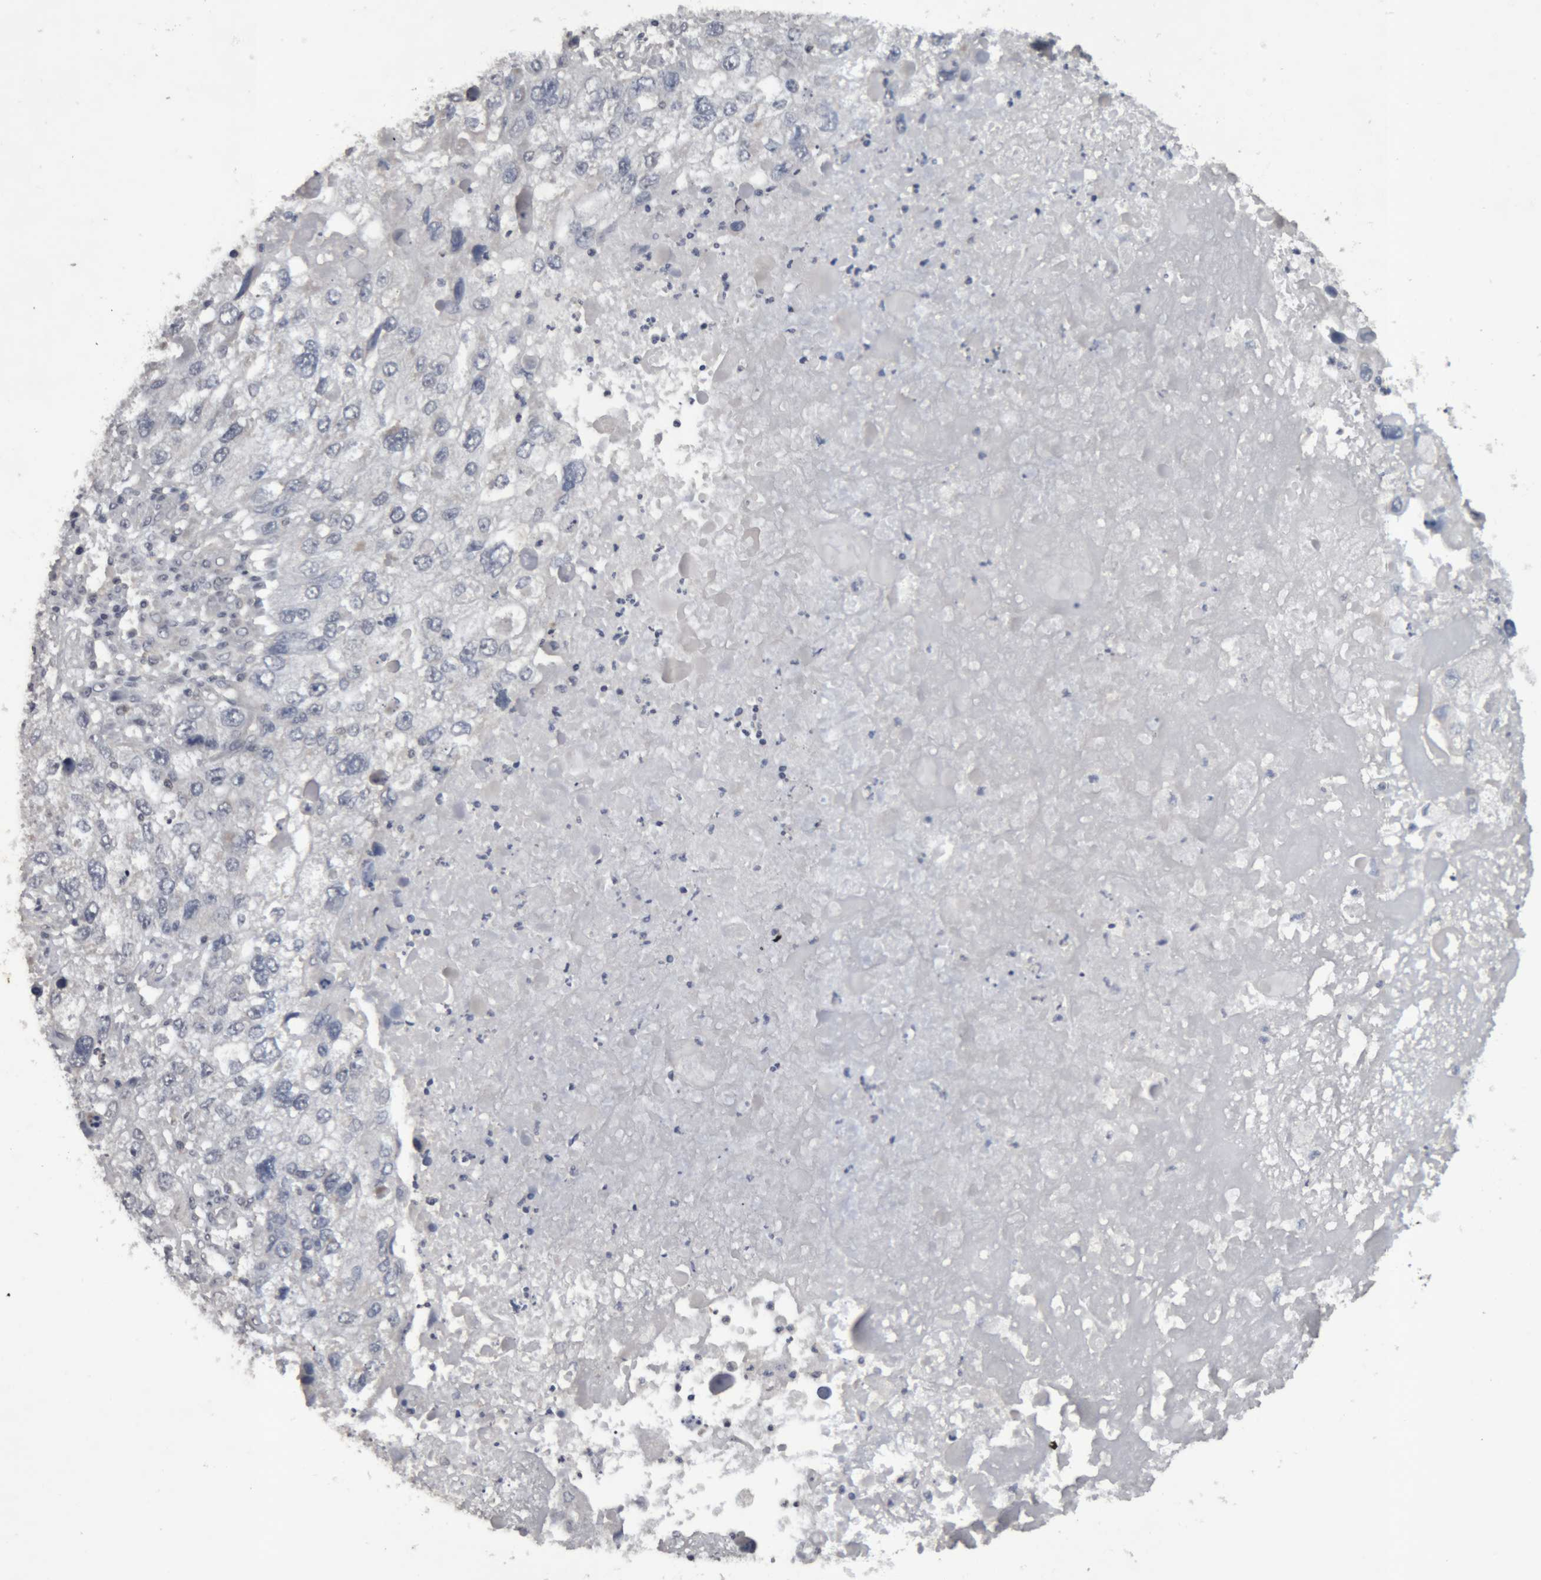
{"staining": {"intensity": "negative", "quantity": "none", "location": "none"}, "tissue": "endometrial cancer", "cell_type": "Tumor cells", "image_type": "cancer", "snomed": [{"axis": "morphology", "description": "Adenocarcinoma, NOS"}, {"axis": "topography", "description": "Endometrium"}], "caption": "This is an immunohistochemistry (IHC) photomicrograph of human endometrial adenocarcinoma. There is no expression in tumor cells.", "gene": "NFATC2", "patient": {"sex": "female", "age": 49}}